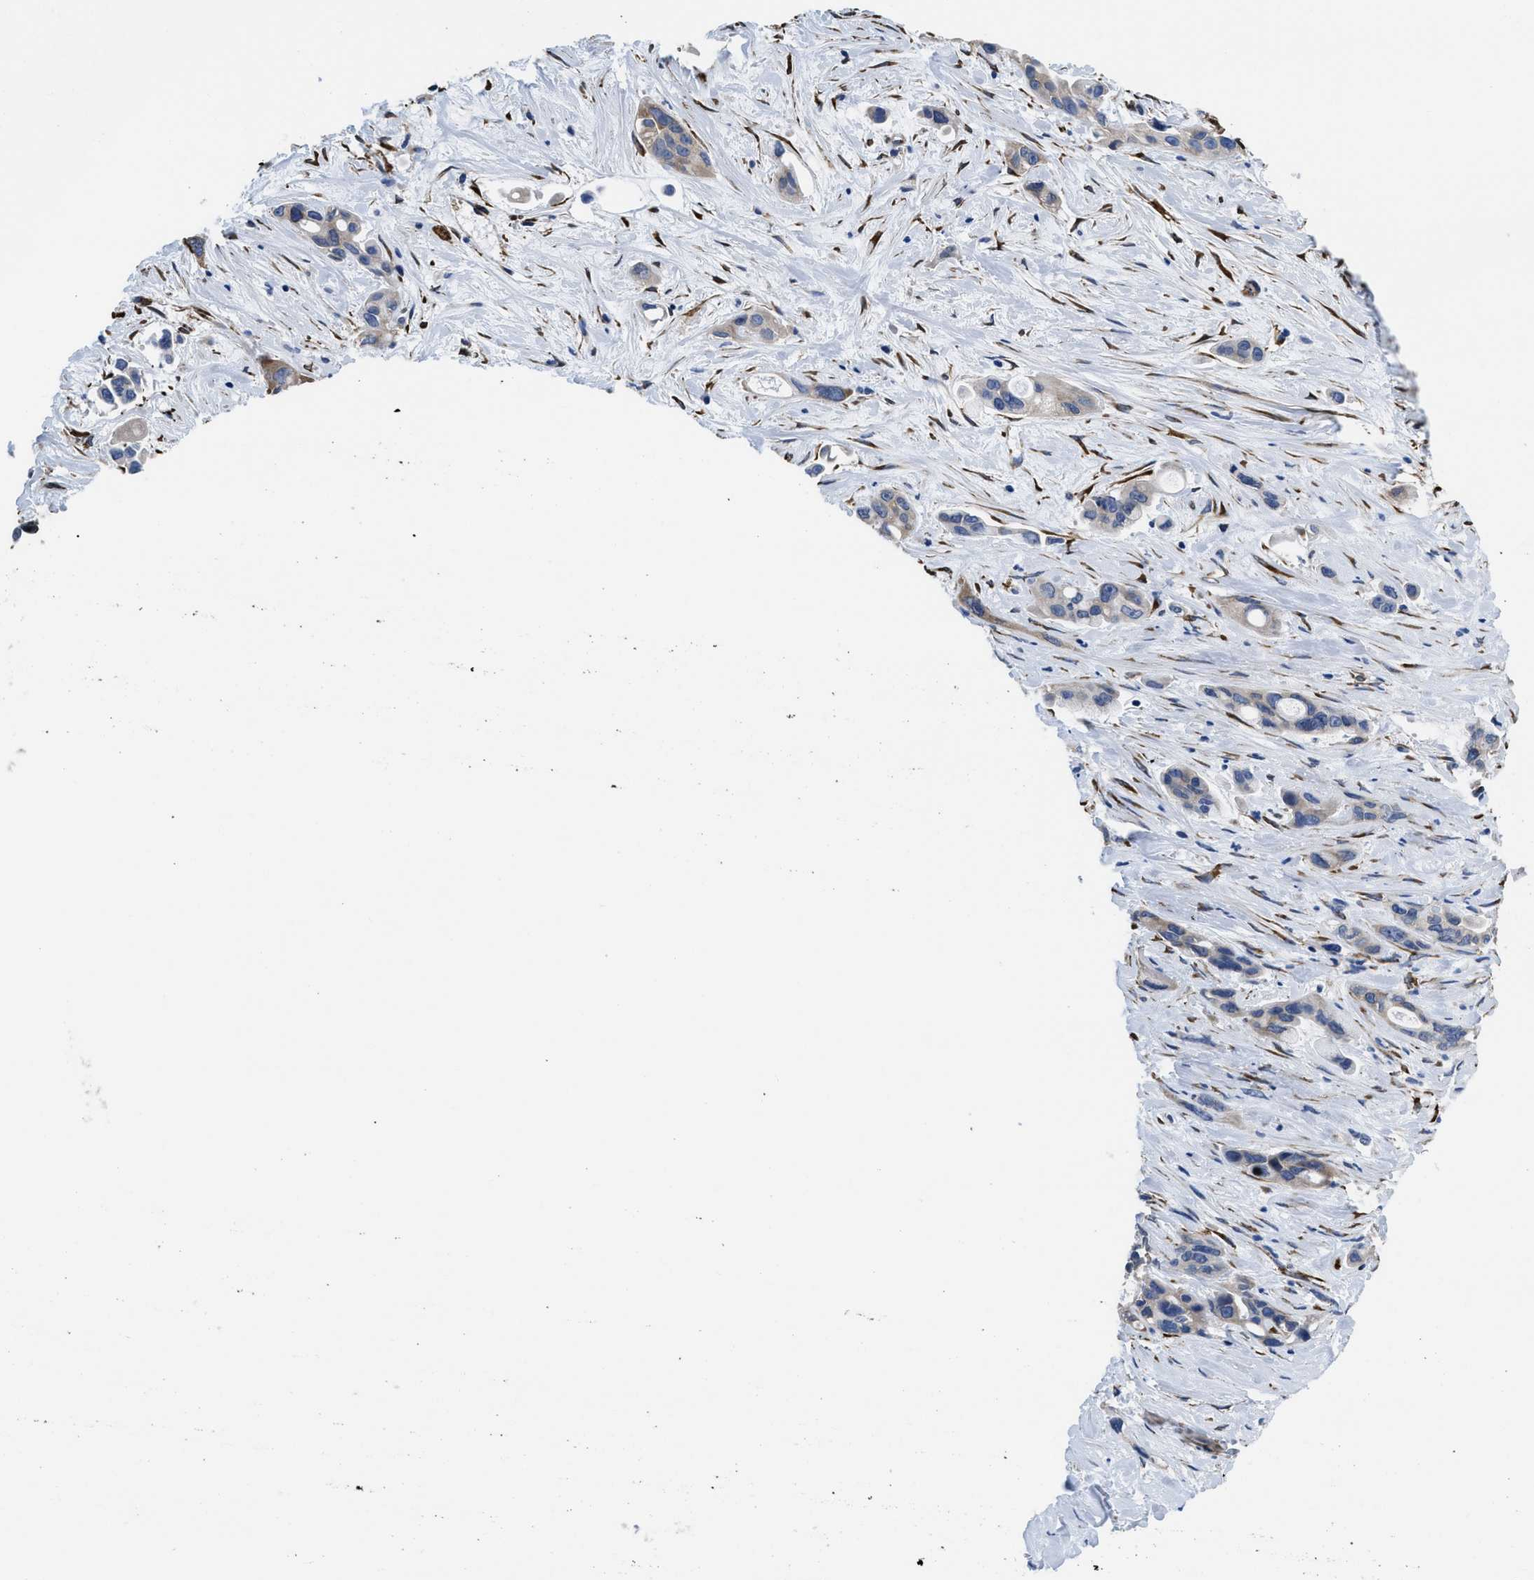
{"staining": {"intensity": "negative", "quantity": "none", "location": "none"}, "tissue": "pancreatic cancer", "cell_type": "Tumor cells", "image_type": "cancer", "snomed": [{"axis": "morphology", "description": "Adenocarcinoma, NOS"}, {"axis": "topography", "description": "Pancreas"}], "caption": "DAB (3,3'-diaminobenzidine) immunohistochemical staining of human pancreatic cancer exhibits no significant staining in tumor cells.", "gene": "SQLE", "patient": {"sex": "male", "age": 53}}